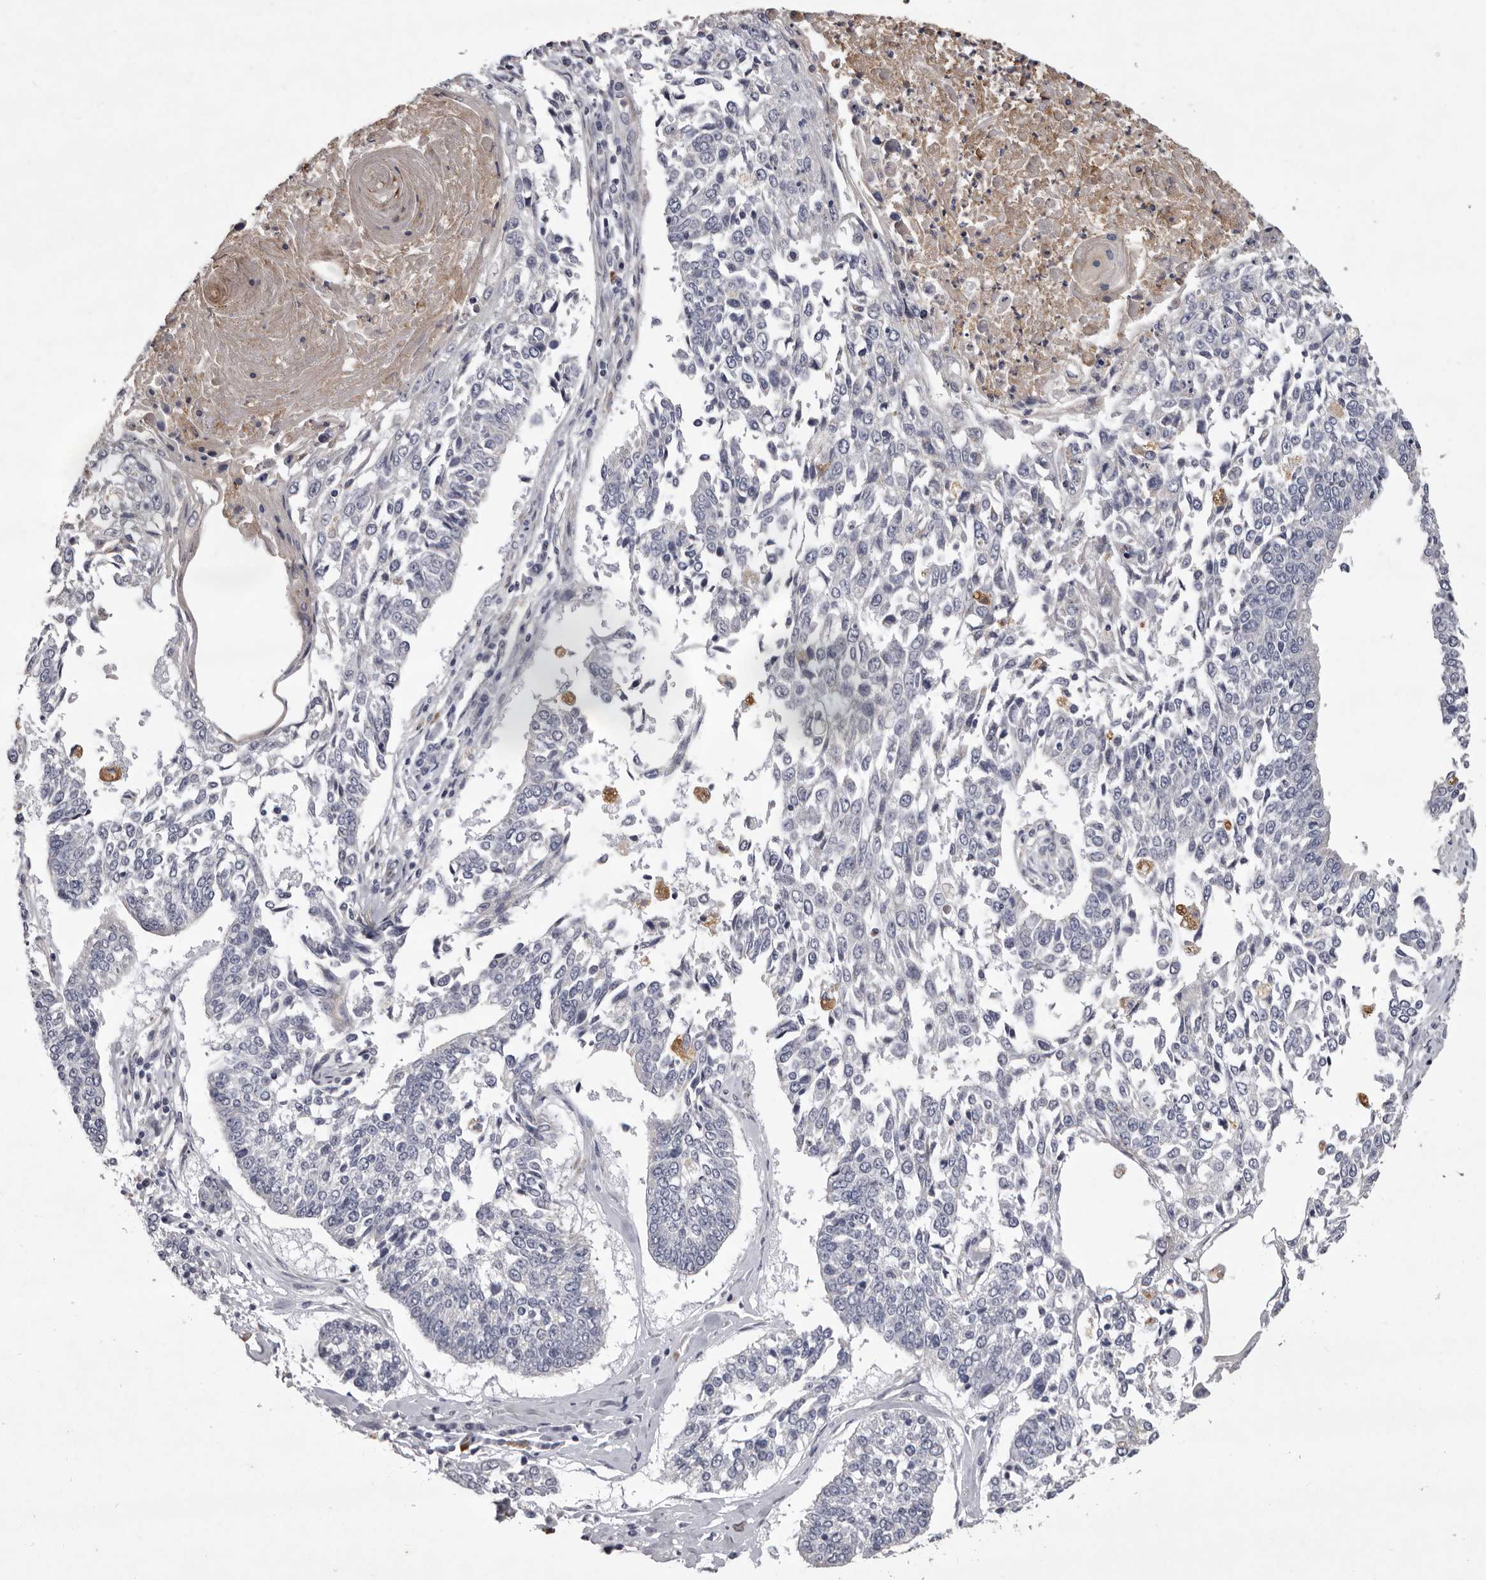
{"staining": {"intensity": "negative", "quantity": "none", "location": "none"}, "tissue": "lung cancer", "cell_type": "Tumor cells", "image_type": "cancer", "snomed": [{"axis": "morphology", "description": "Normal tissue, NOS"}, {"axis": "morphology", "description": "Squamous cell carcinoma, NOS"}, {"axis": "topography", "description": "Cartilage tissue"}, {"axis": "topography", "description": "Bronchus"}, {"axis": "topography", "description": "Lung"}, {"axis": "topography", "description": "Peripheral nerve tissue"}], "caption": "The histopathology image shows no significant staining in tumor cells of lung squamous cell carcinoma.", "gene": "NKAIN4", "patient": {"sex": "female", "age": 49}}